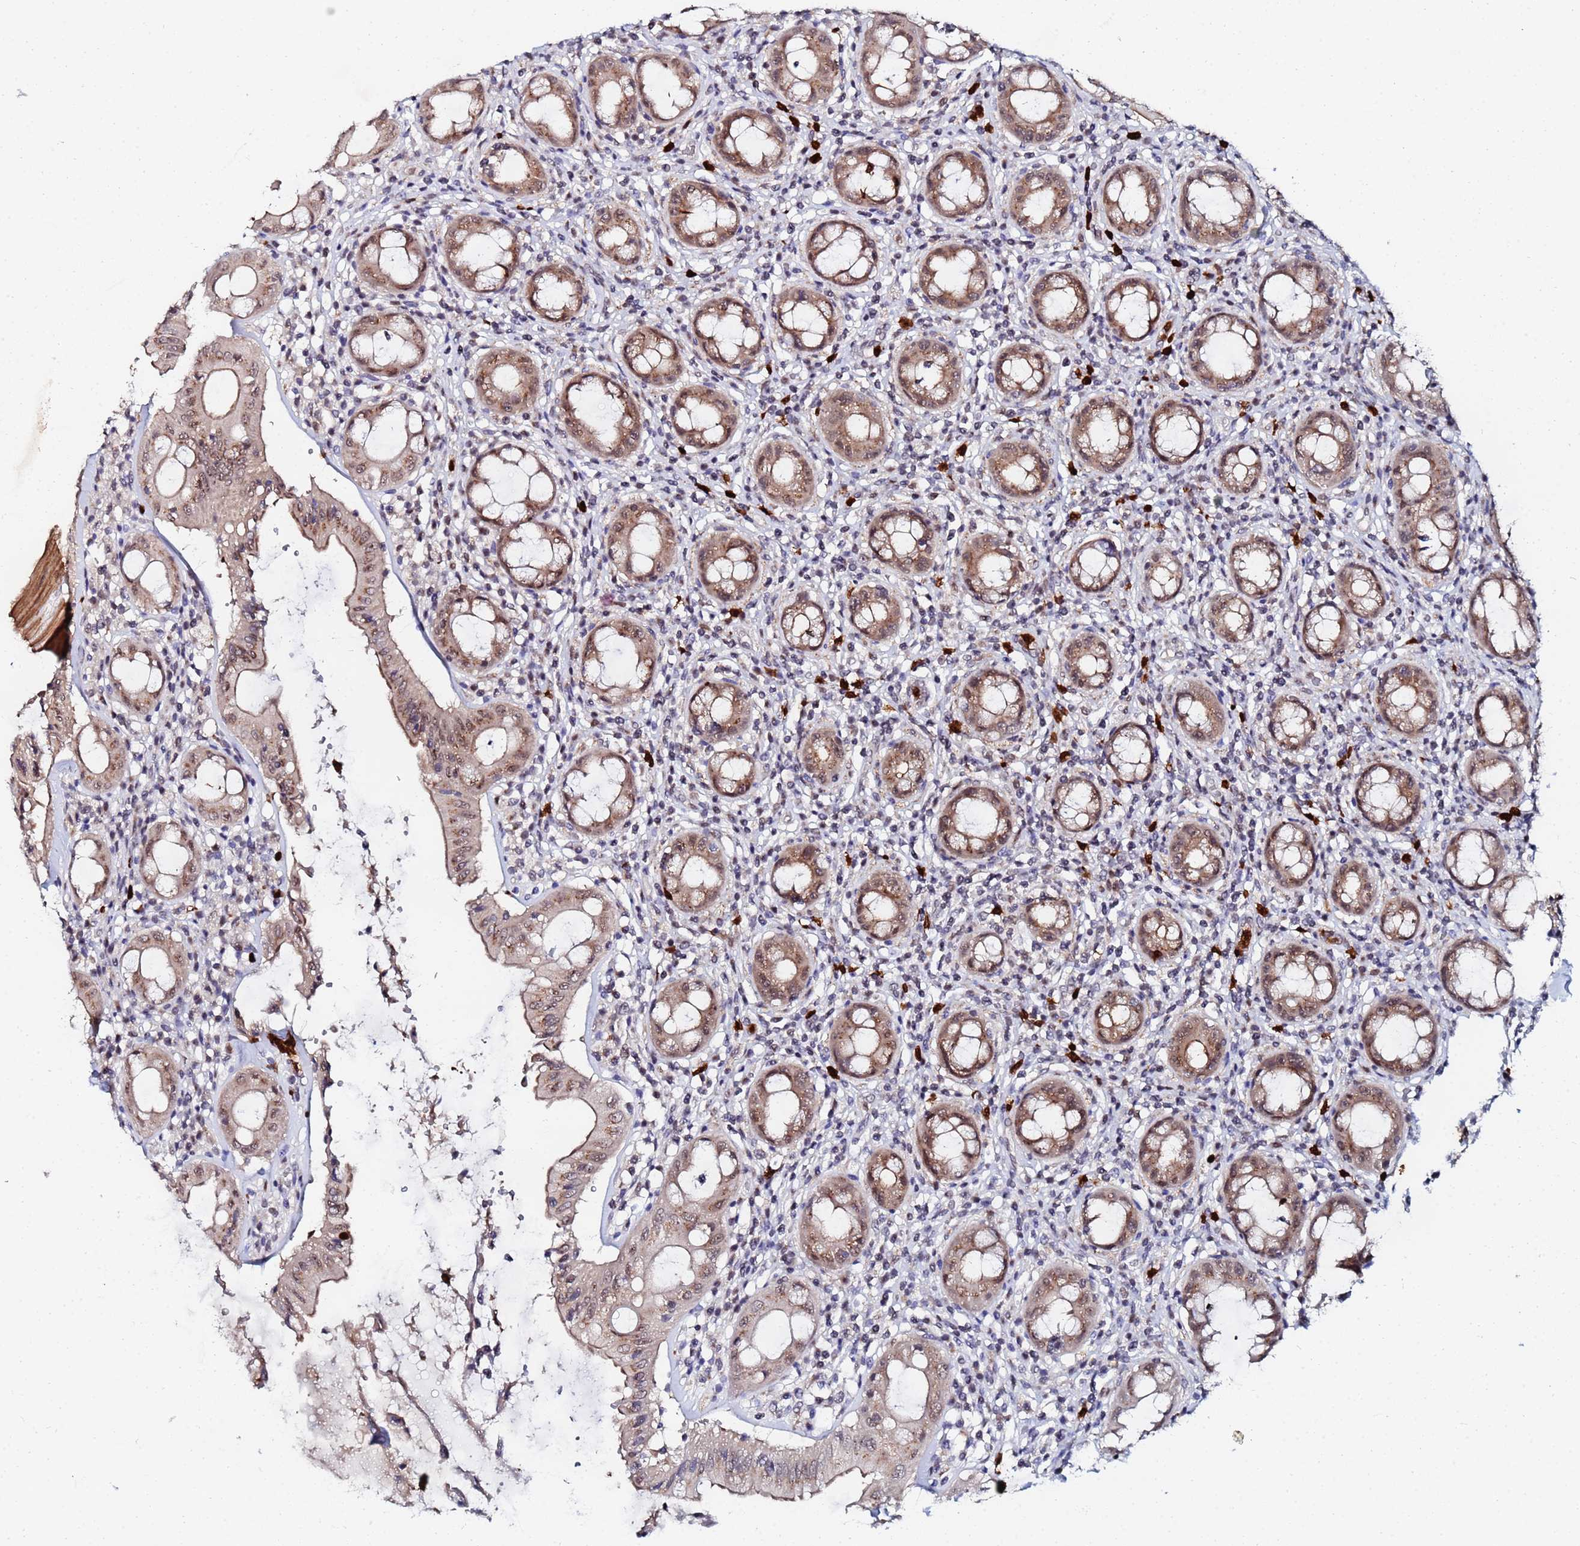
{"staining": {"intensity": "moderate", "quantity": ">75%", "location": "cytoplasmic/membranous,nuclear"}, "tissue": "rectum", "cell_type": "Glandular cells", "image_type": "normal", "snomed": [{"axis": "morphology", "description": "Normal tissue, NOS"}, {"axis": "topography", "description": "Rectum"}], "caption": "Human rectum stained for a protein (brown) shows moderate cytoplasmic/membranous,nuclear positive expression in approximately >75% of glandular cells.", "gene": "MTCL1", "patient": {"sex": "female", "age": 57}}